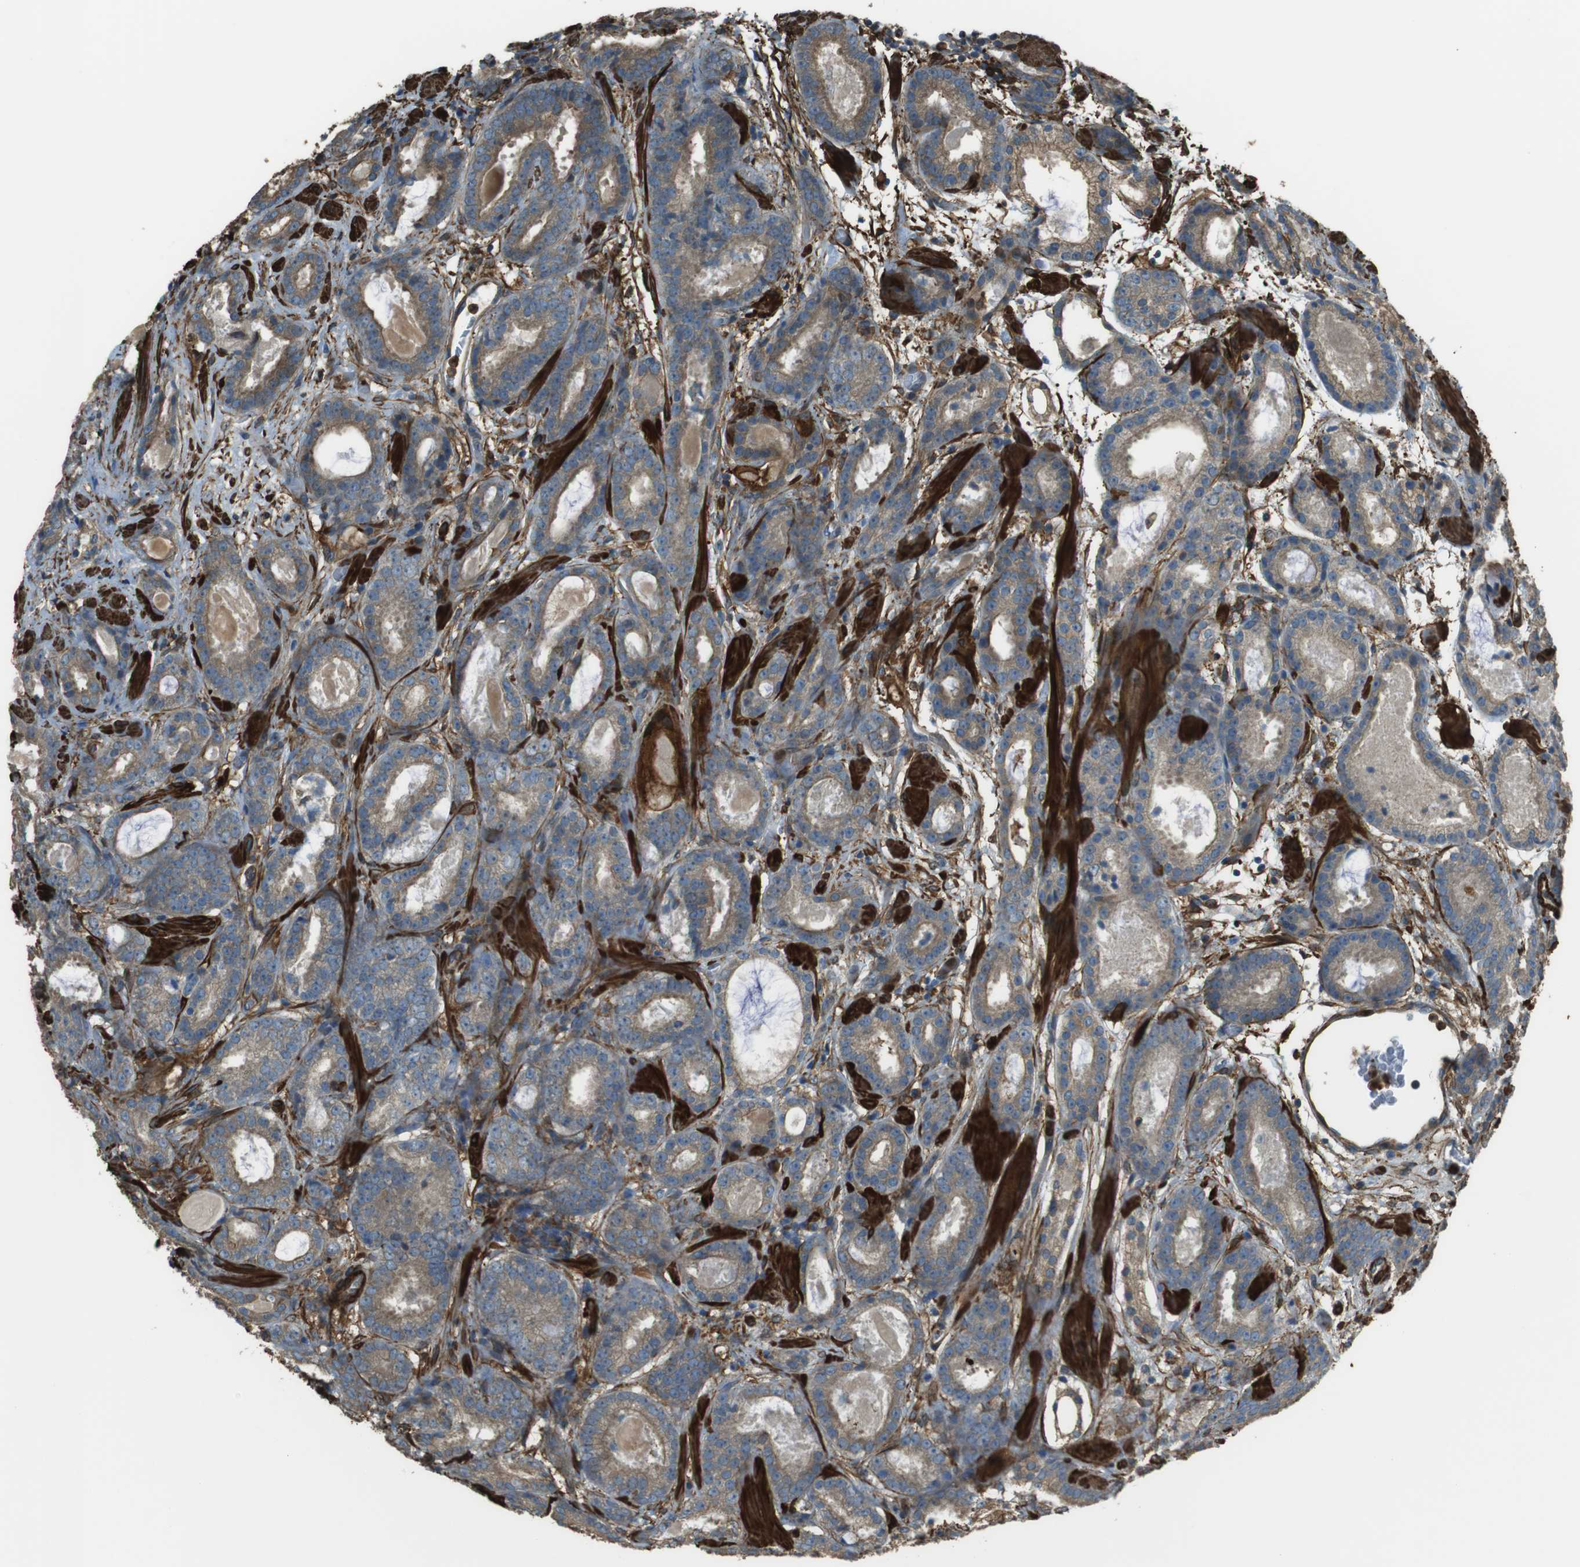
{"staining": {"intensity": "moderate", "quantity": ">75%", "location": "cytoplasmic/membranous"}, "tissue": "prostate cancer", "cell_type": "Tumor cells", "image_type": "cancer", "snomed": [{"axis": "morphology", "description": "Adenocarcinoma, Low grade"}, {"axis": "topography", "description": "Prostate"}], "caption": "About >75% of tumor cells in human prostate cancer reveal moderate cytoplasmic/membranous protein positivity as visualized by brown immunohistochemical staining.", "gene": "SFT2D1", "patient": {"sex": "male", "age": 69}}